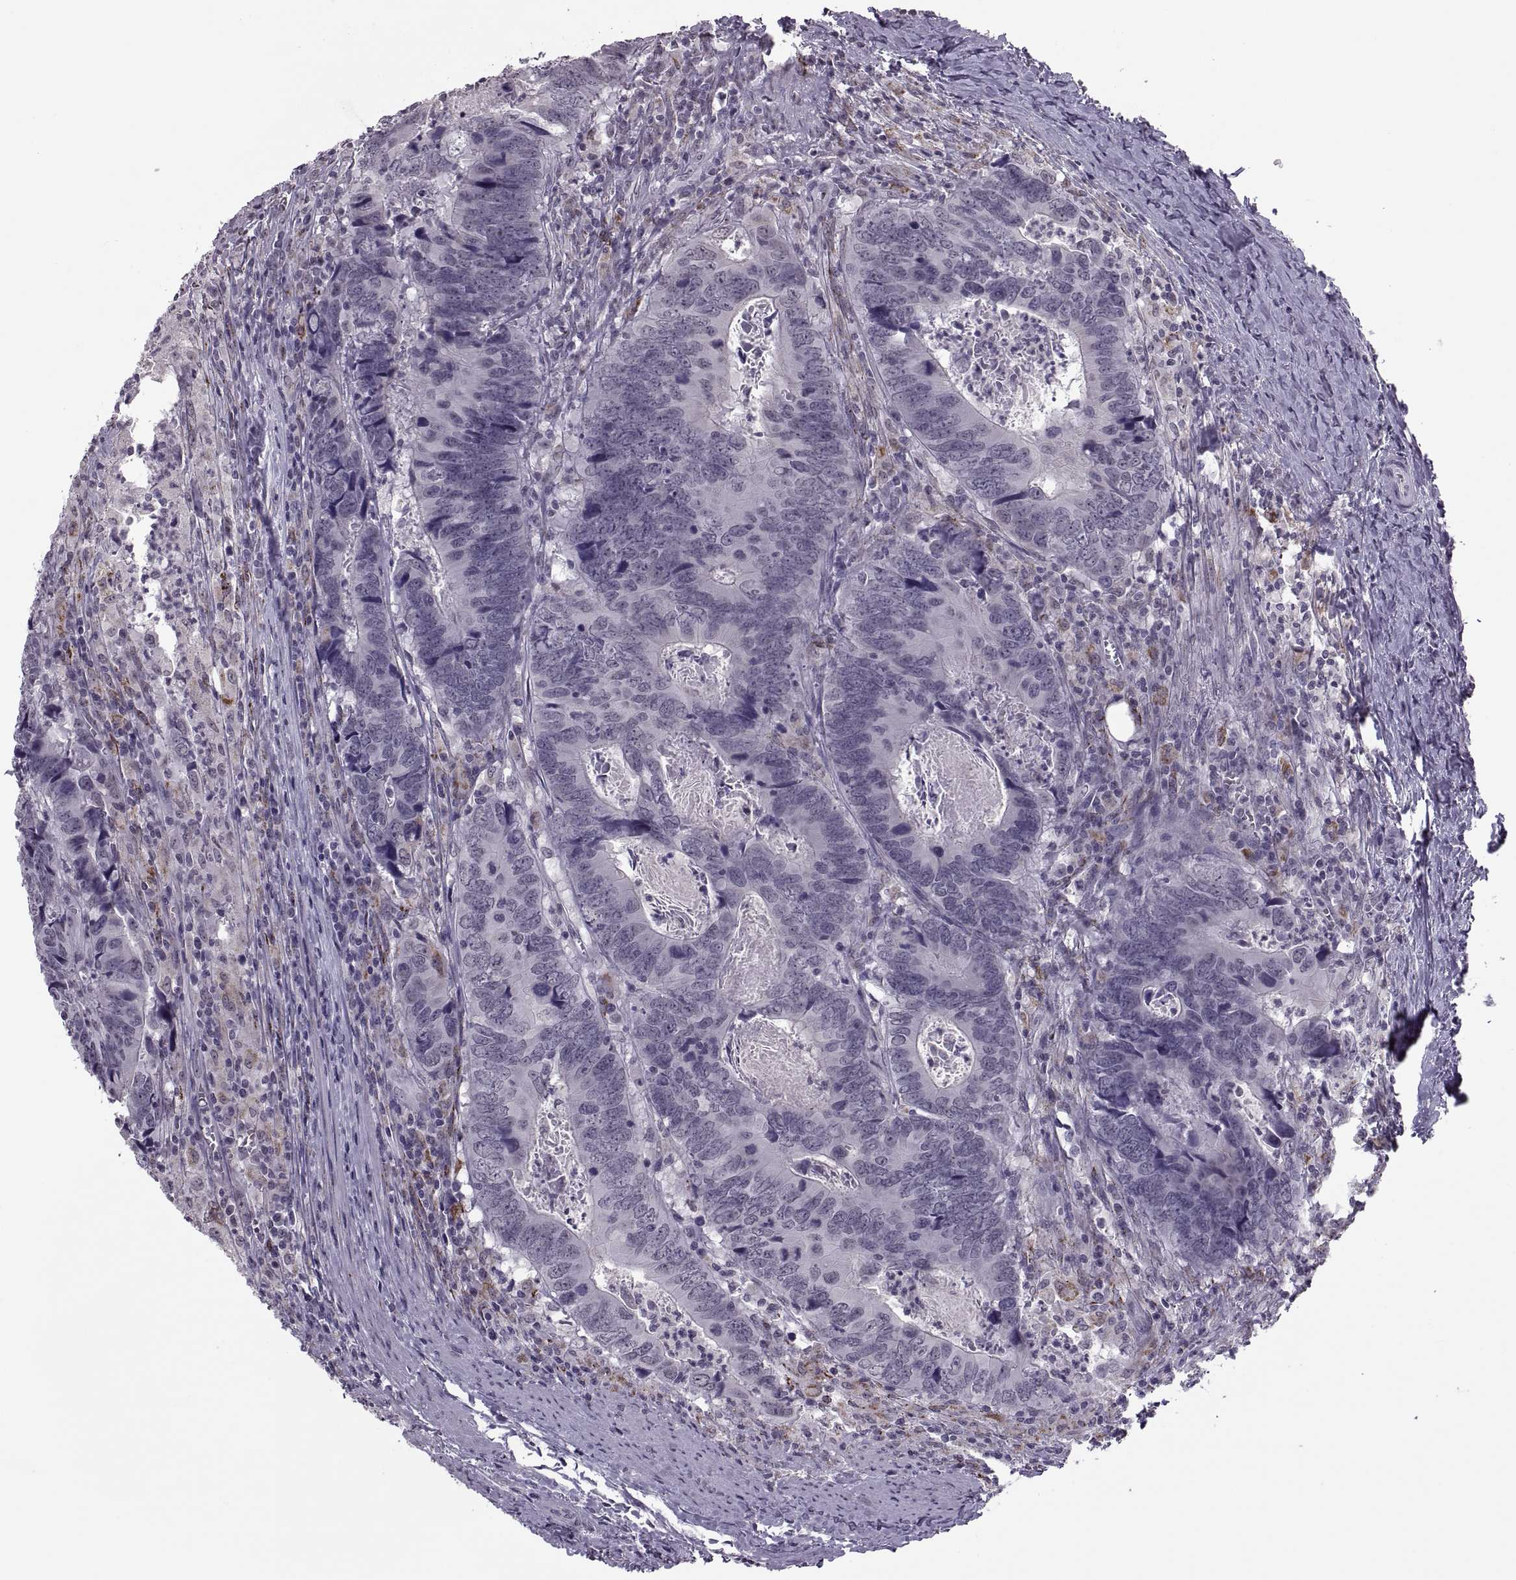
{"staining": {"intensity": "negative", "quantity": "none", "location": "none"}, "tissue": "colorectal cancer", "cell_type": "Tumor cells", "image_type": "cancer", "snomed": [{"axis": "morphology", "description": "Adenocarcinoma, NOS"}, {"axis": "topography", "description": "Colon"}], "caption": "Protein analysis of colorectal adenocarcinoma shows no significant staining in tumor cells.", "gene": "OTP", "patient": {"sex": "female", "age": 82}}